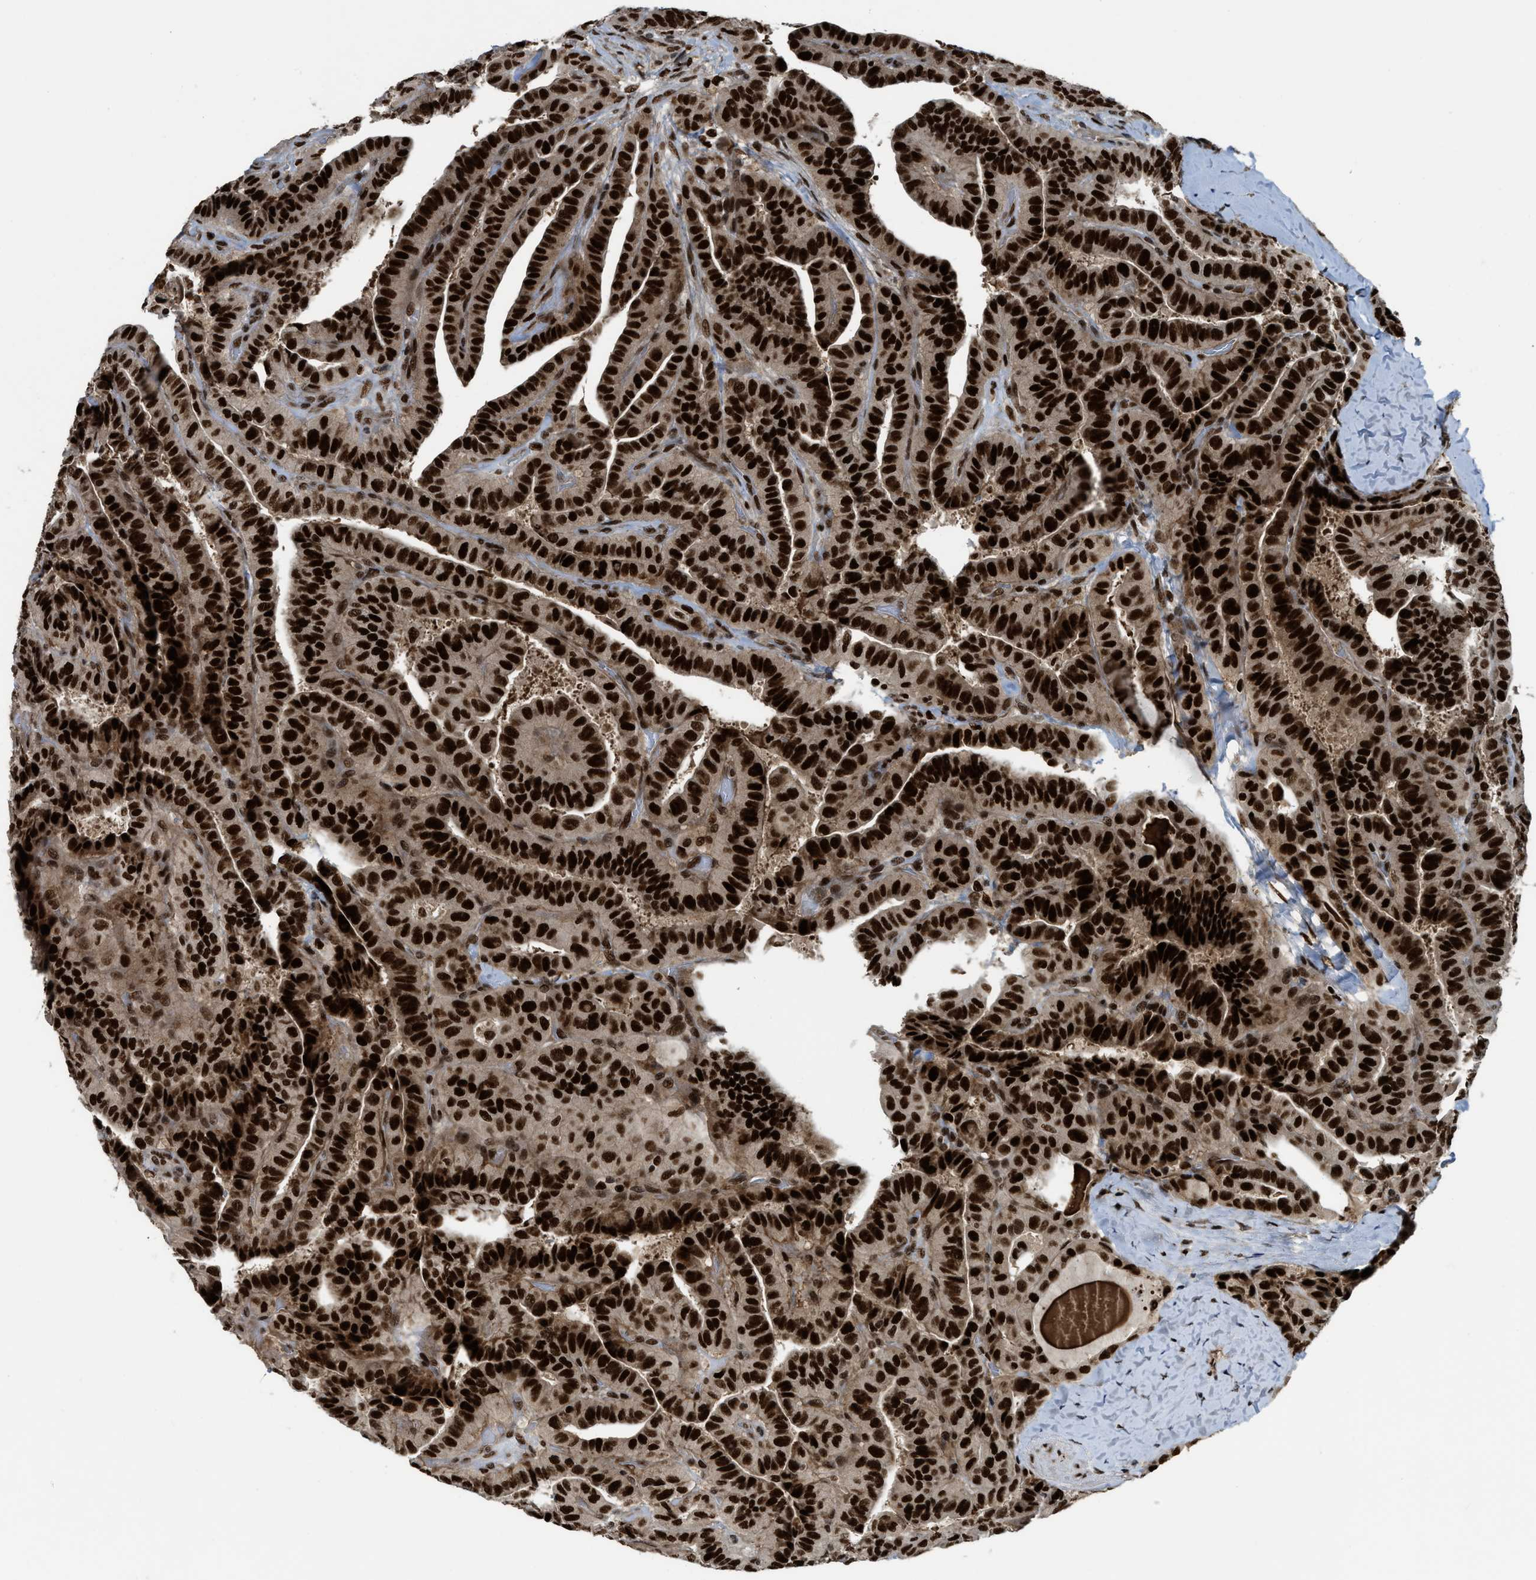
{"staining": {"intensity": "strong", "quantity": ">75%", "location": "nuclear"}, "tissue": "thyroid cancer", "cell_type": "Tumor cells", "image_type": "cancer", "snomed": [{"axis": "morphology", "description": "Papillary adenocarcinoma, NOS"}, {"axis": "topography", "description": "Thyroid gland"}], "caption": "An image of thyroid cancer (papillary adenocarcinoma) stained for a protein displays strong nuclear brown staining in tumor cells.", "gene": "RFX5", "patient": {"sex": "male", "age": 77}}